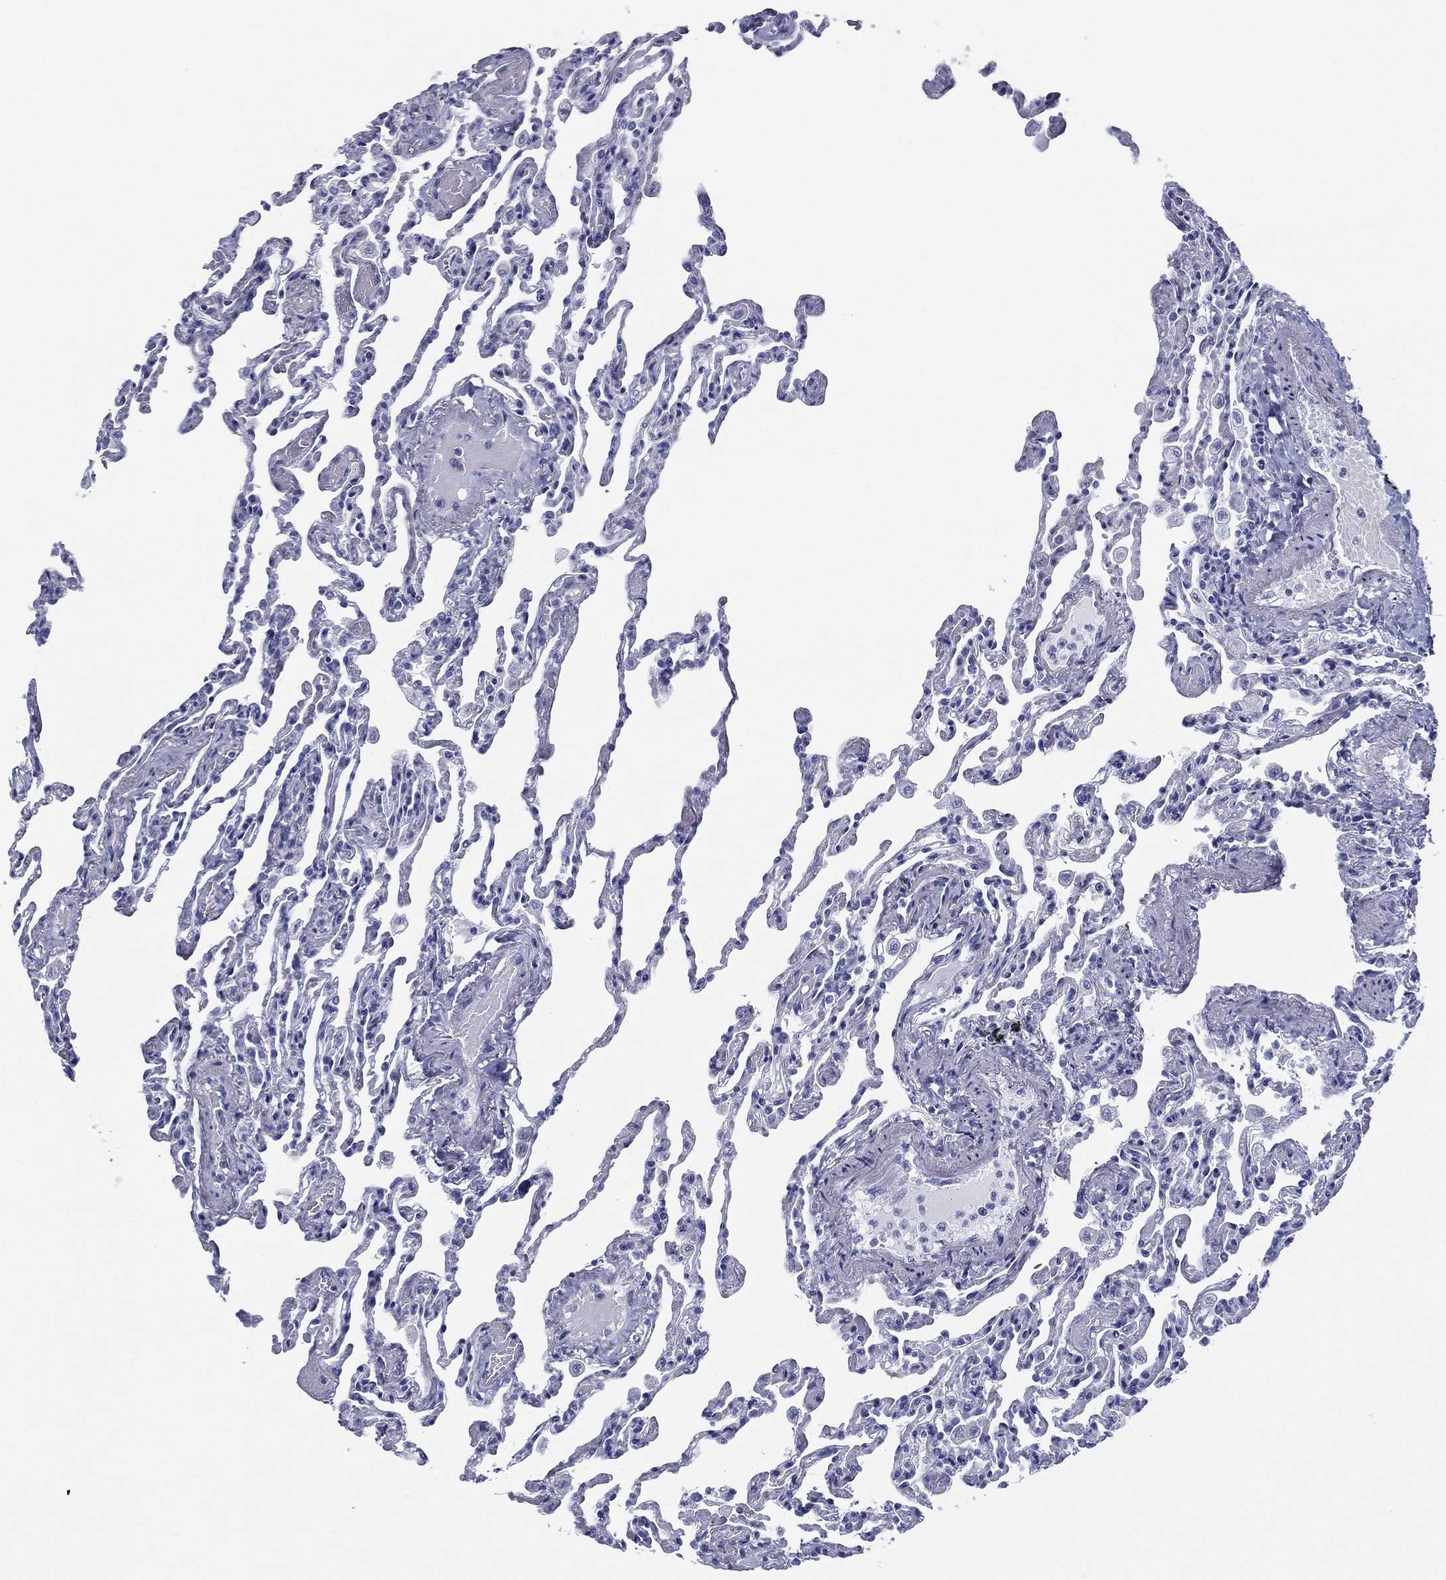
{"staining": {"intensity": "negative", "quantity": "none", "location": "none"}, "tissue": "lung", "cell_type": "Alveolar cells", "image_type": "normal", "snomed": [{"axis": "morphology", "description": "Normal tissue, NOS"}, {"axis": "topography", "description": "Lung"}], "caption": "Immunohistochemistry photomicrograph of benign lung stained for a protein (brown), which displays no staining in alveolar cells.", "gene": "RSPH4A", "patient": {"sex": "female", "age": 43}}